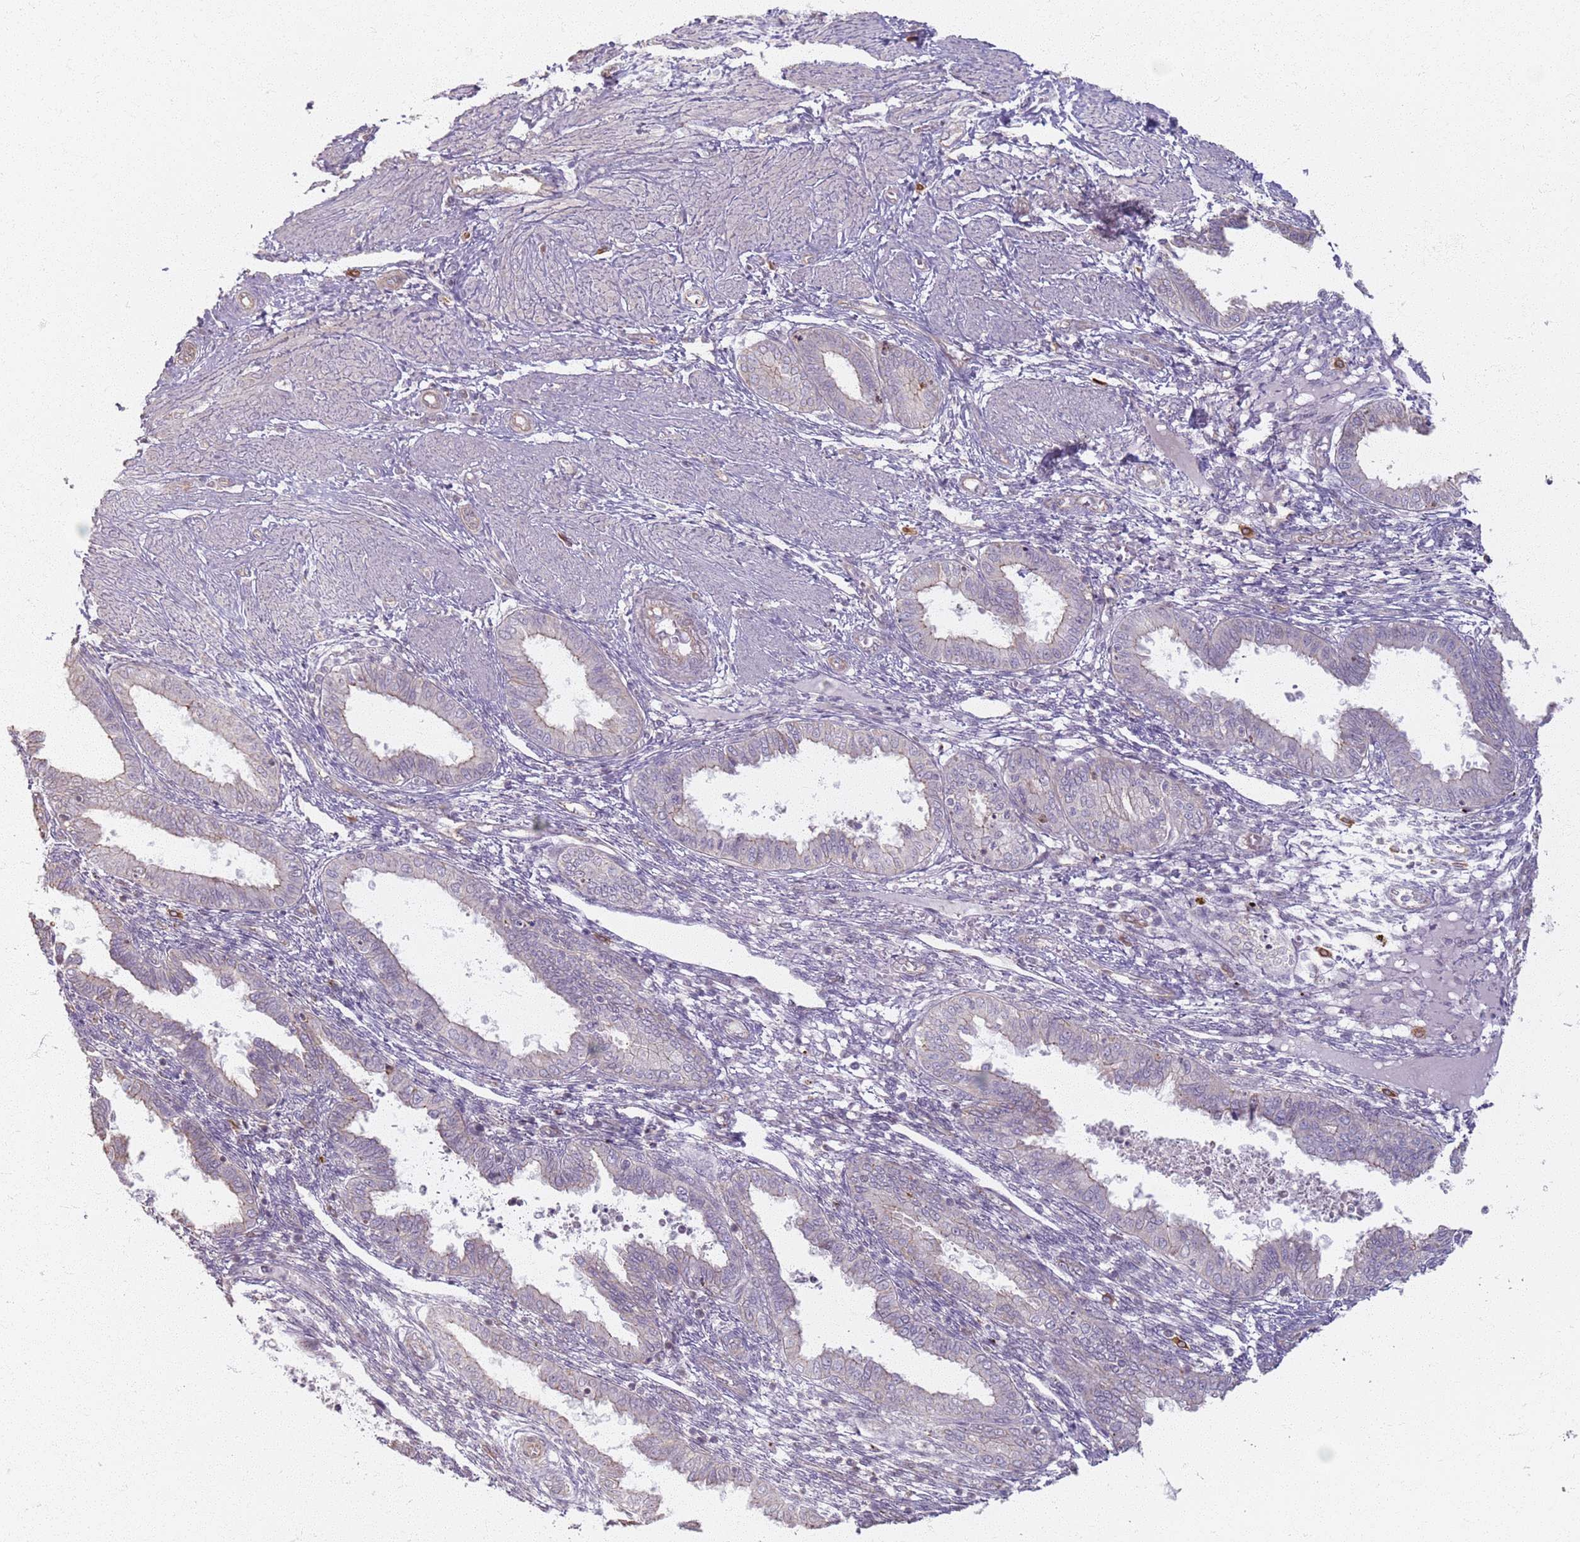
{"staining": {"intensity": "negative", "quantity": "none", "location": "none"}, "tissue": "endometrium", "cell_type": "Cells in endometrial stroma", "image_type": "normal", "snomed": [{"axis": "morphology", "description": "Normal tissue, NOS"}, {"axis": "topography", "description": "Endometrium"}], "caption": "Immunohistochemical staining of unremarkable endometrium displays no significant positivity in cells in endometrial stroma. Nuclei are stained in blue.", "gene": "KCNA5", "patient": {"sex": "female", "age": 33}}